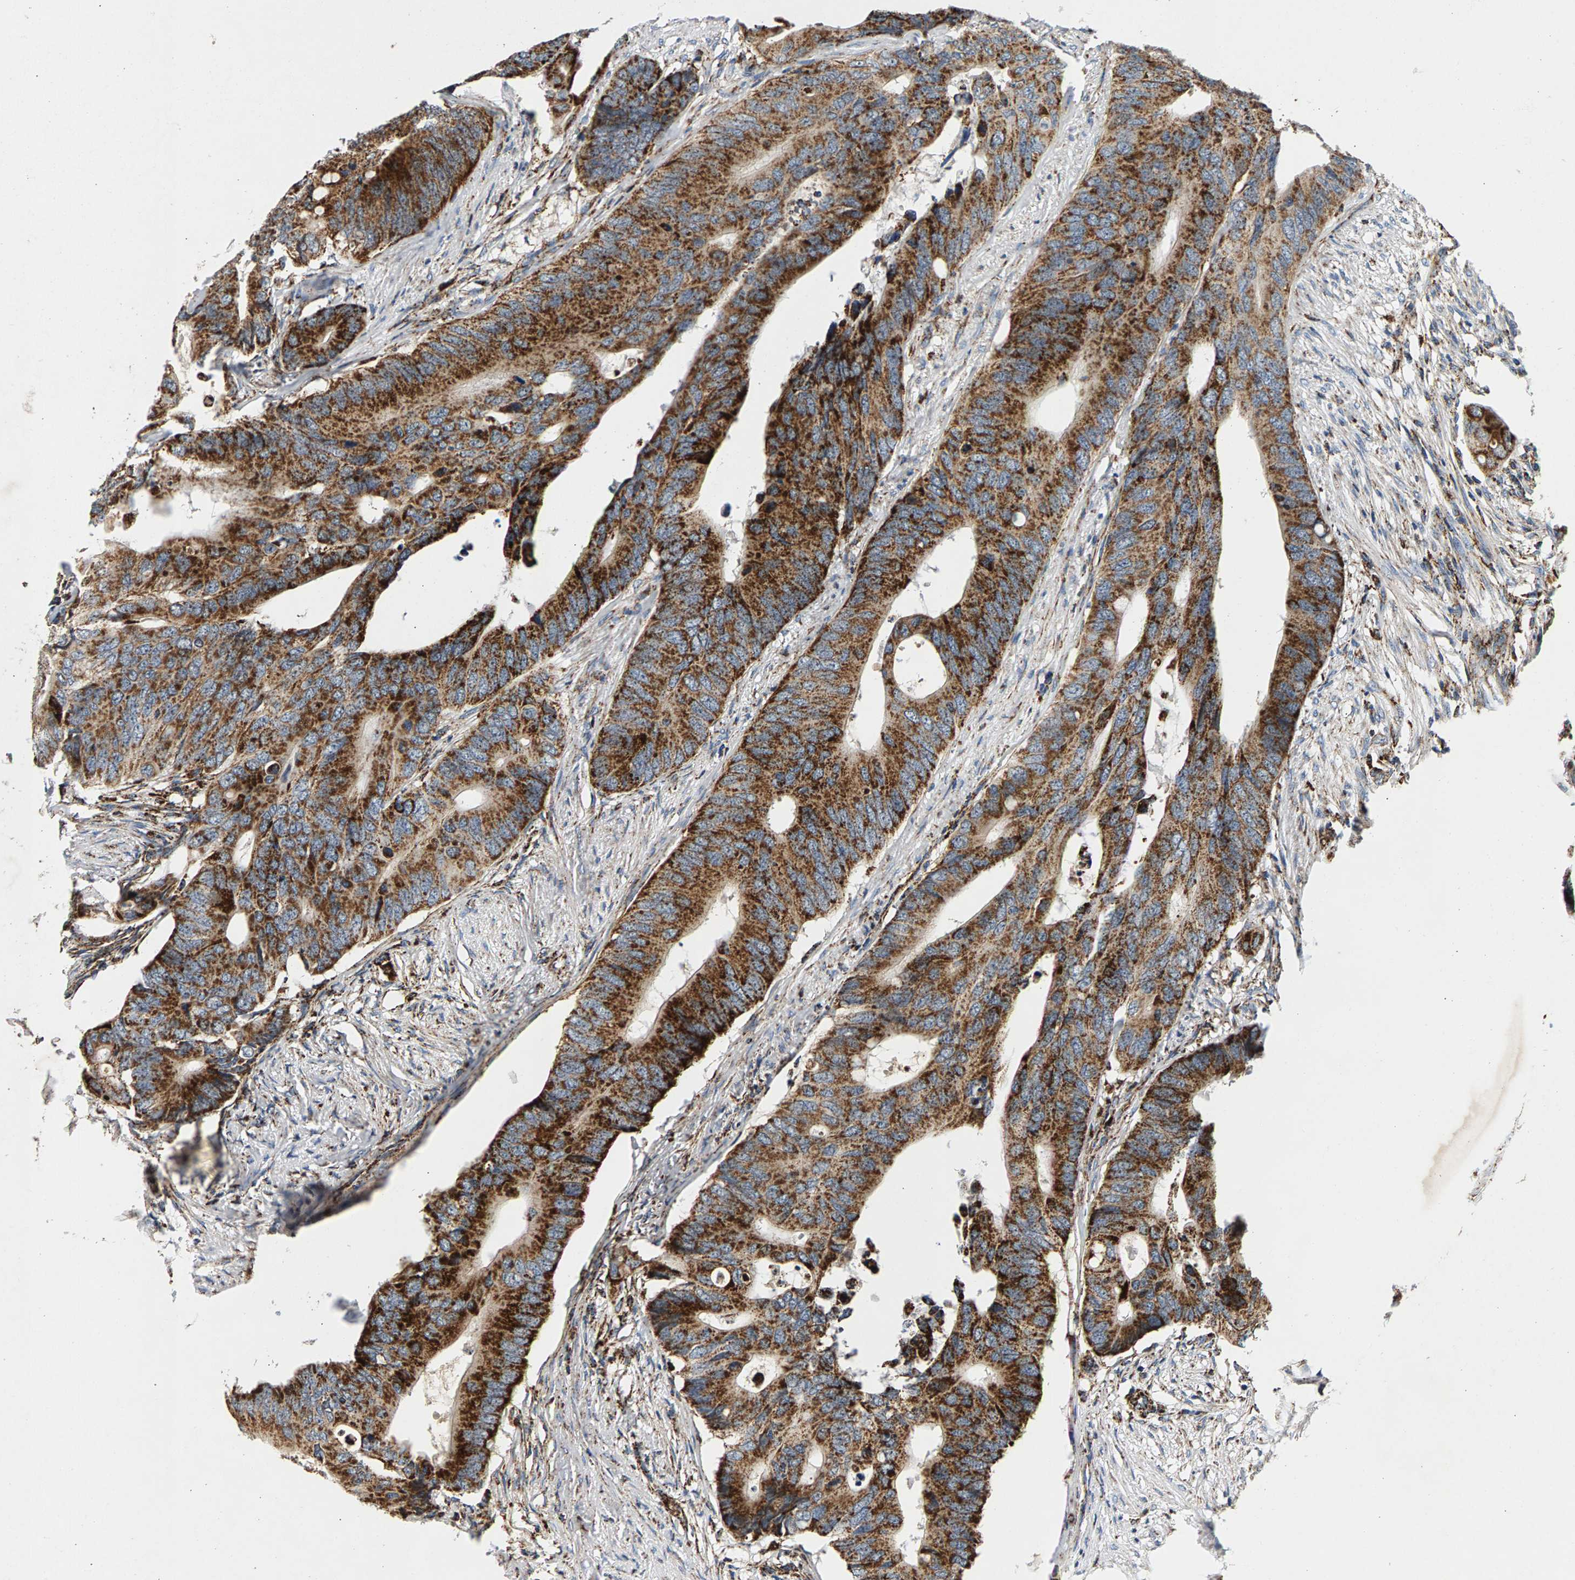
{"staining": {"intensity": "strong", "quantity": ">75%", "location": "cytoplasmic/membranous"}, "tissue": "colorectal cancer", "cell_type": "Tumor cells", "image_type": "cancer", "snomed": [{"axis": "morphology", "description": "Adenocarcinoma, NOS"}, {"axis": "topography", "description": "Colon"}], "caption": "DAB (3,3'-diaminobenzidine) immunohistochemical staining of colorectal cancer exhibits strong cytoplasmic/membranous protein positivity in about >75% of tumor cells.", "gene": "PDE1A", "patient": {"sex": "male", "age": 71}}